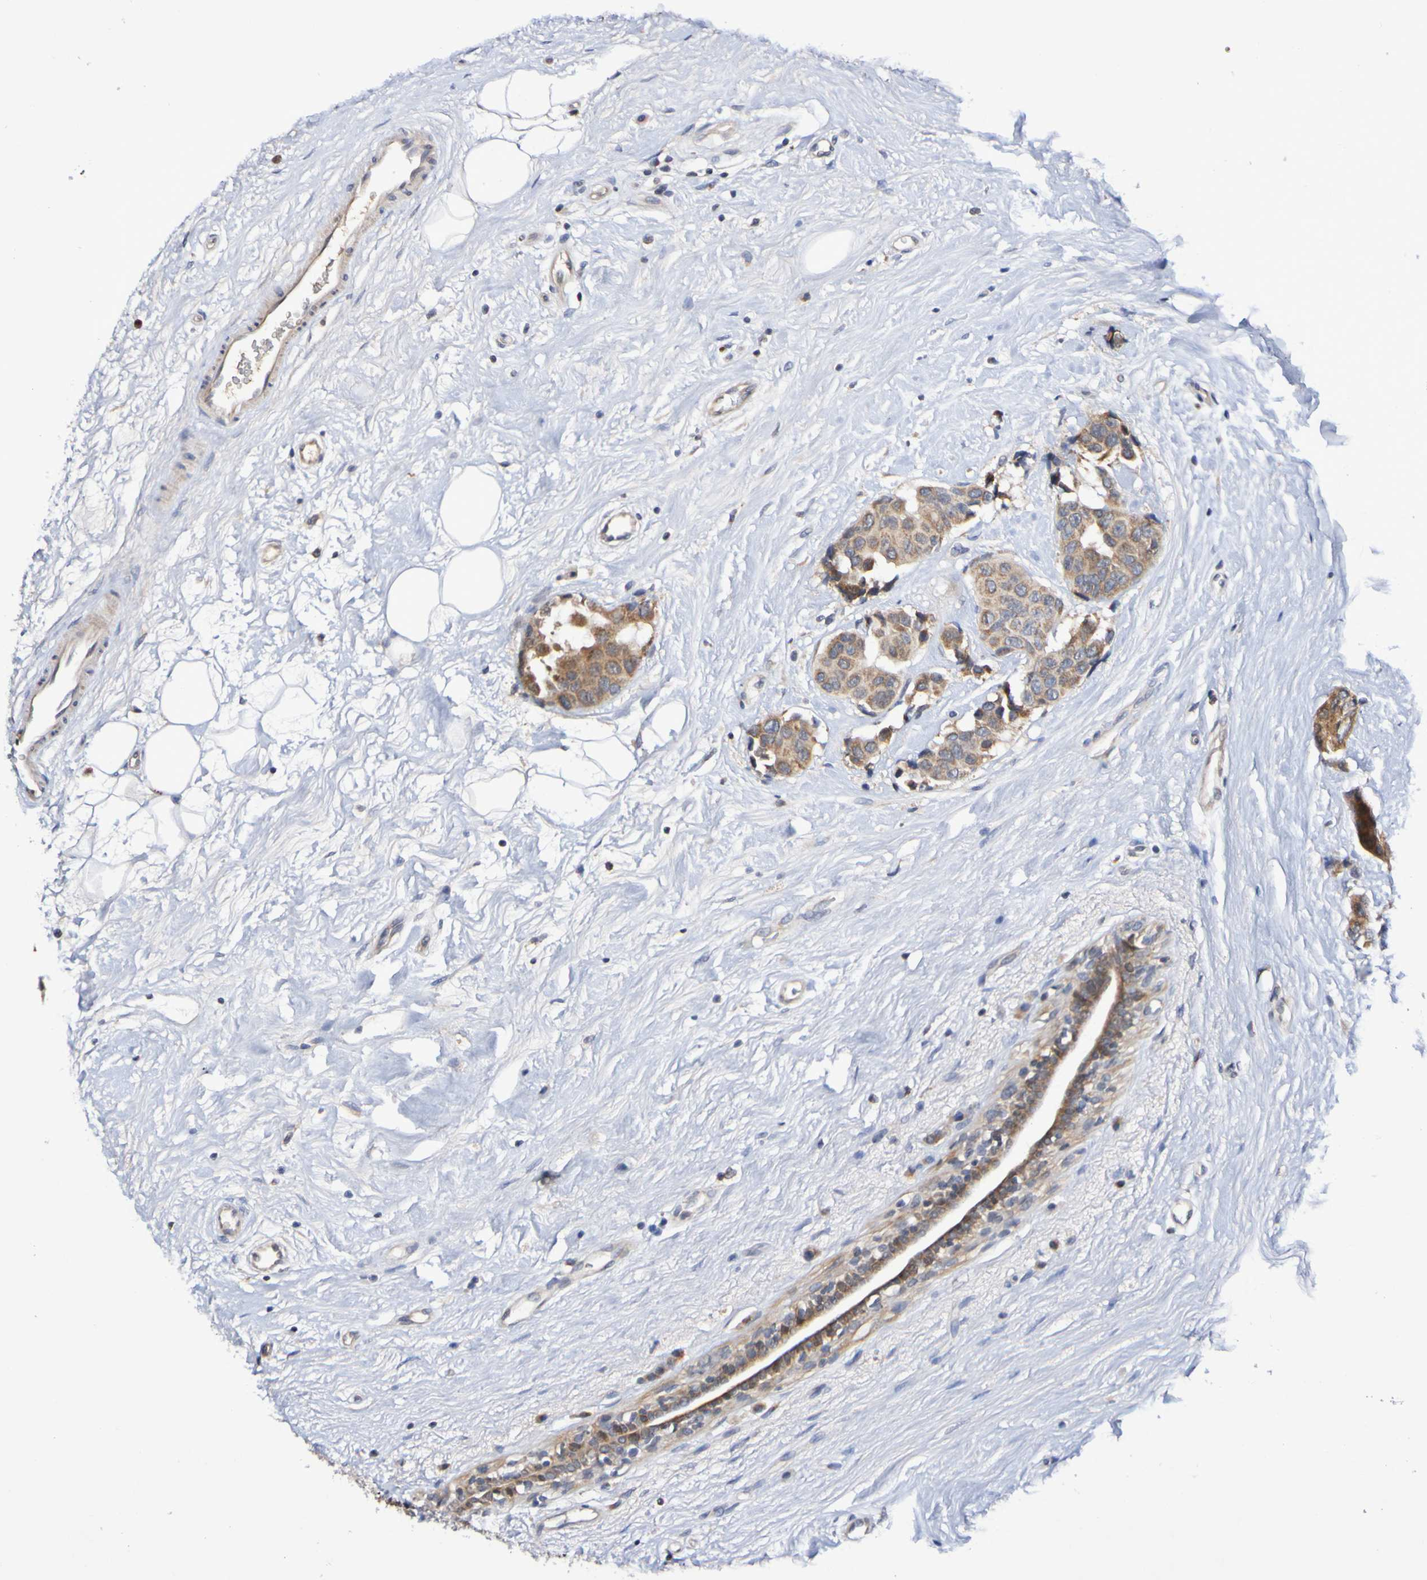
{"staining": {"intensity": "moderate", "quantity": ">75%", "location": "cytoplasmic/membranous"}, "tissue": "breast cancer", "cell_type": "Tumor cells", "image_type": "cancer", "snomed": [{"axis": "morphology", "description": "Normal tissue, NOS"}, {"axis": "morphology", "description": "Duct carcinoma"}, {"axis": "topography", "description": "Breast"}], "caption": "Human breast infiltrating ductal carcinoma stained with a protein marker shows moderate staining in tumor cells.", "gene": "PTP4A2", "patient": {"sex": "female", "age": 39}}